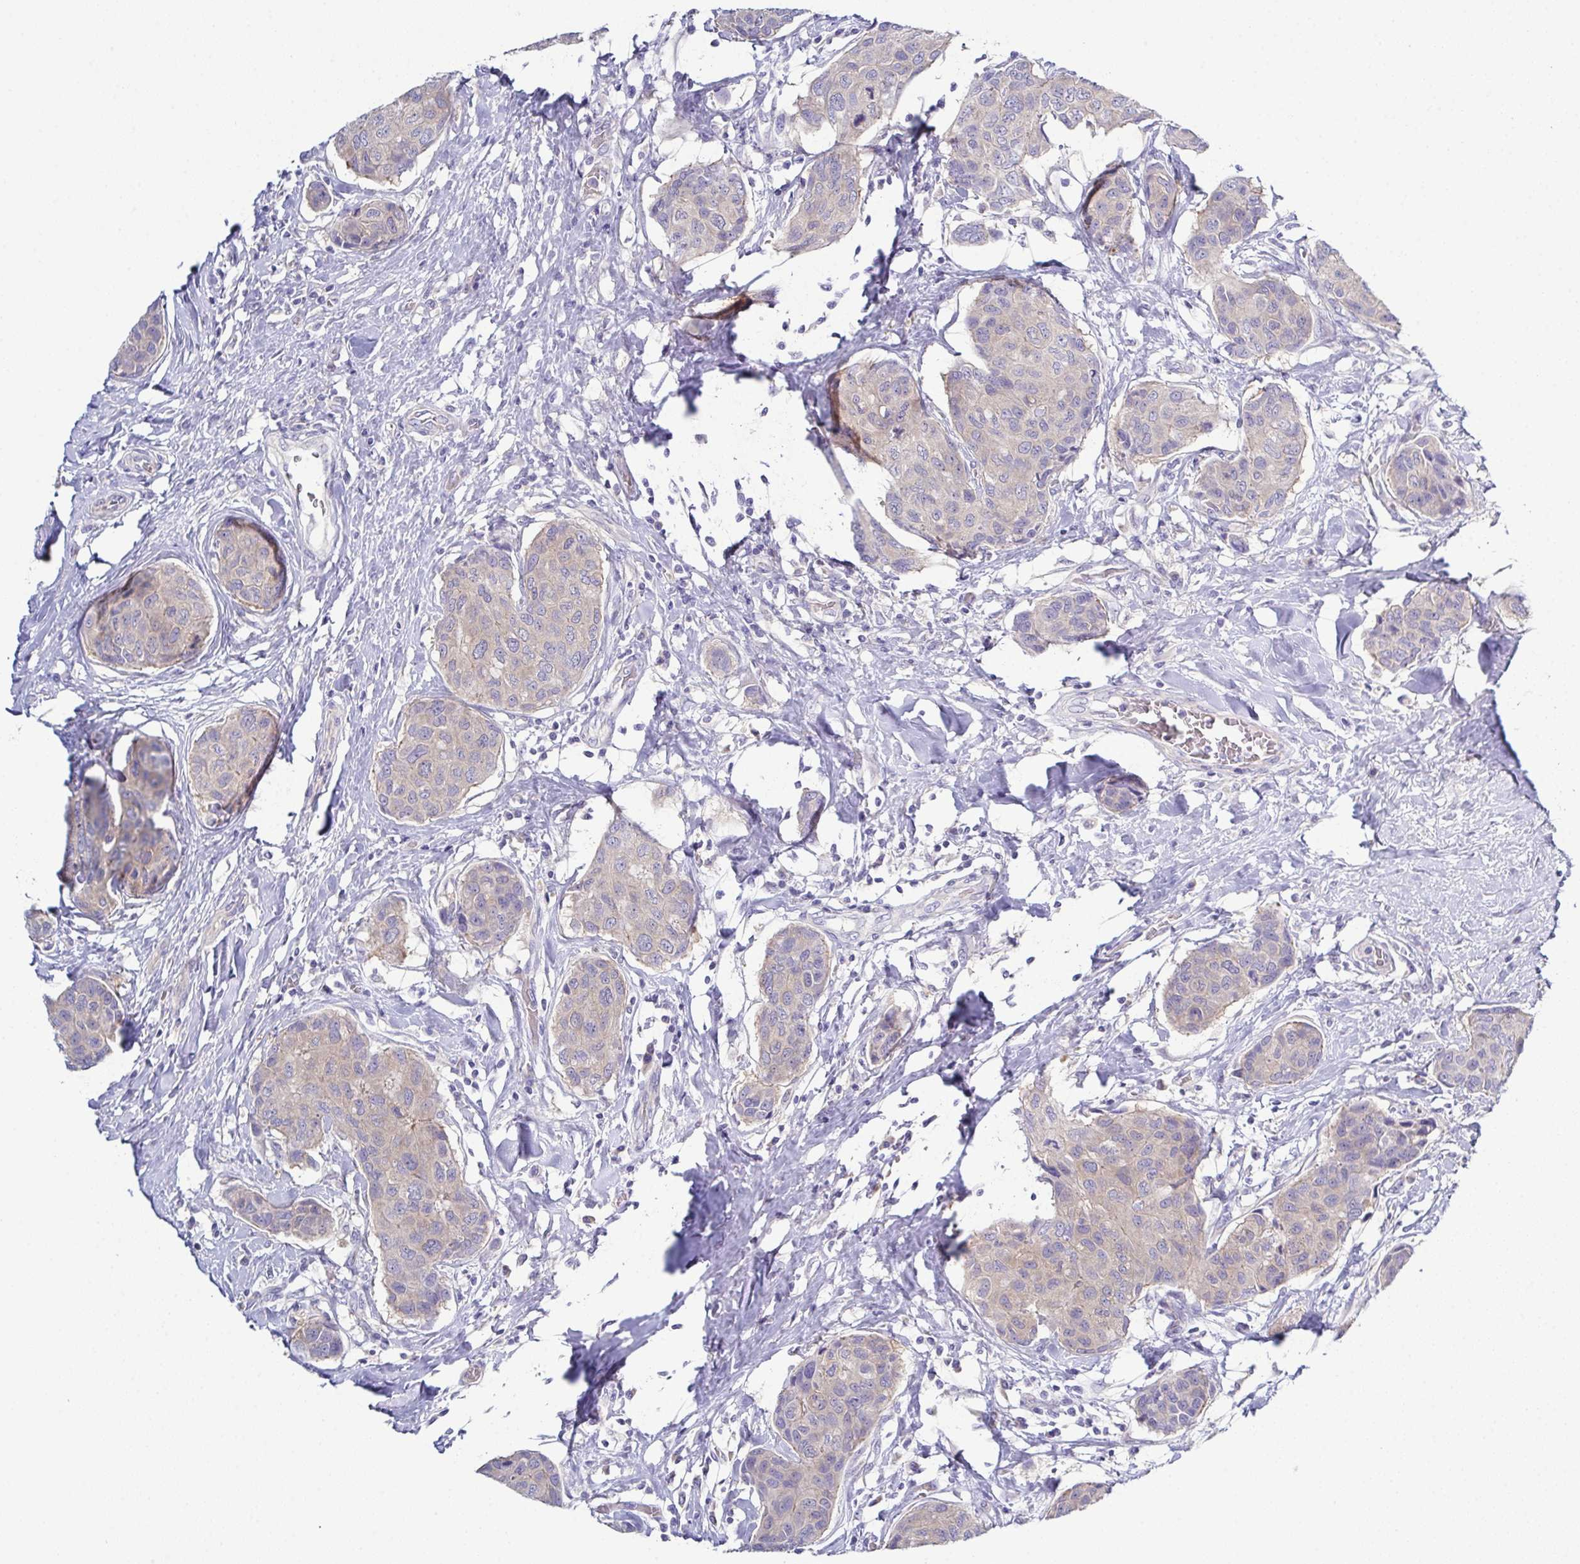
{"staining": {"intensity": "negative", "quantity": "none", "location": "none"}, "tissue": "breast cancer", "cell_type": "Tumor cells", "image_type": "cancer", "snomed": [{"axis": "morphology", "description": "Duct carcinoma"}, {"axis": "topography", "description": "Breast"}], "caption": "Breast cancer was stained to show a protein in brown. There is no significant staining in tumor cells. Brightfield microscopy of IHC stained with DAB (3,3'-diaminobenzidine) (brown) and hematoxylin (blue), captured at high magnification.", "gene": "CFAP97D1", "patient": {"sex": "female", "age": 80}}